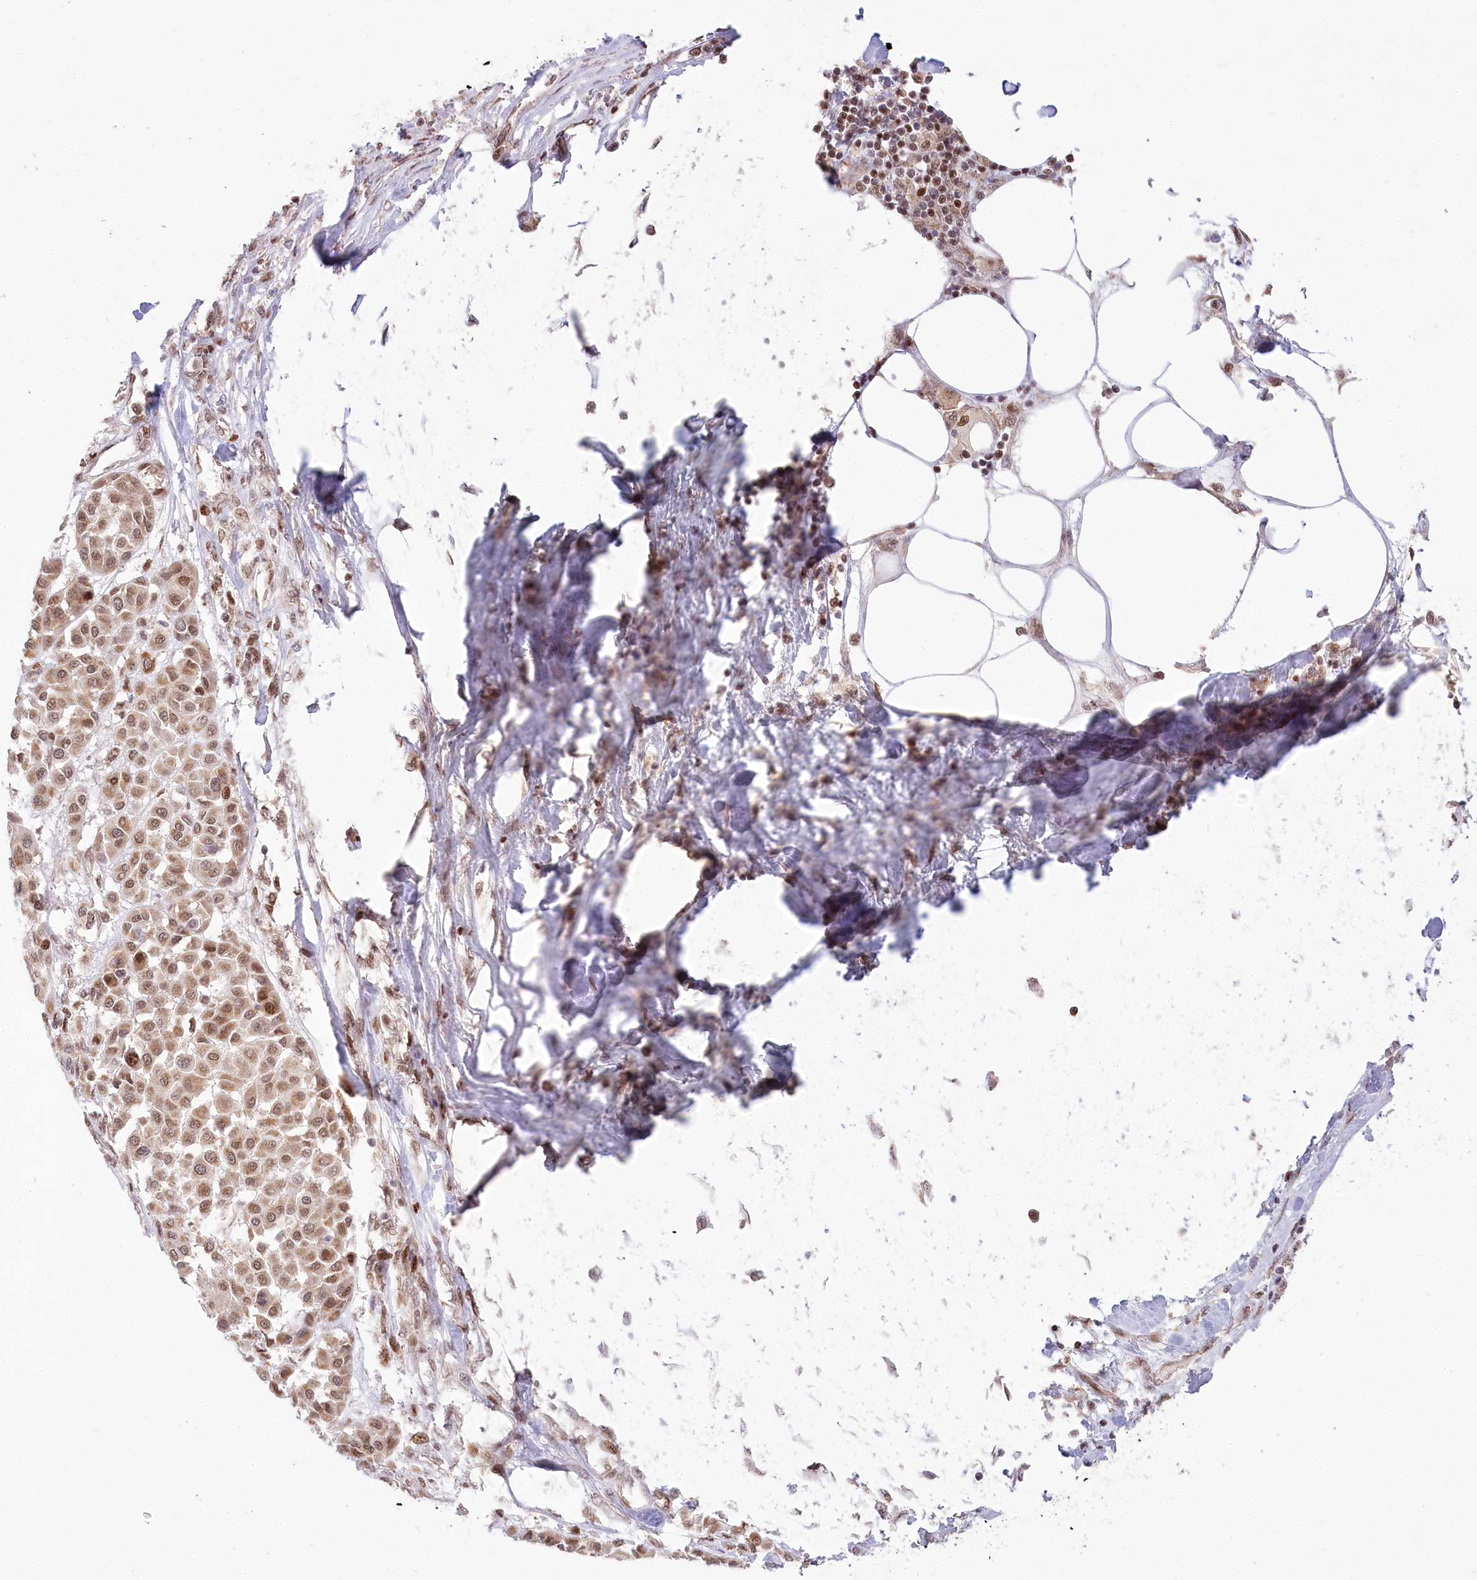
{"staining": {"intensity": "moderate", "quantity": ">75%", "location": "cytoplasmic/membranous,nuclear"}, "tissue": "melanoma", "cell_type": "Tumor cells", "image_type": "cancer", "snomed": [{"axis": "morphology", "description": "Malignant melanoma, Metastatic site"}, {"axis": "topography", "description": "Soft tissue"}], "caption": "The photomicrograph demonstrates a brown stain indicating the presence of a protein in the cytoplasmic/membranous and nuclear of tumor cells in melanoma. (brown staining indicates protein expression, while blue staining denotes nuclei).", "gene": "PYURF", "patient": {"sex": "male", "age": 41}}